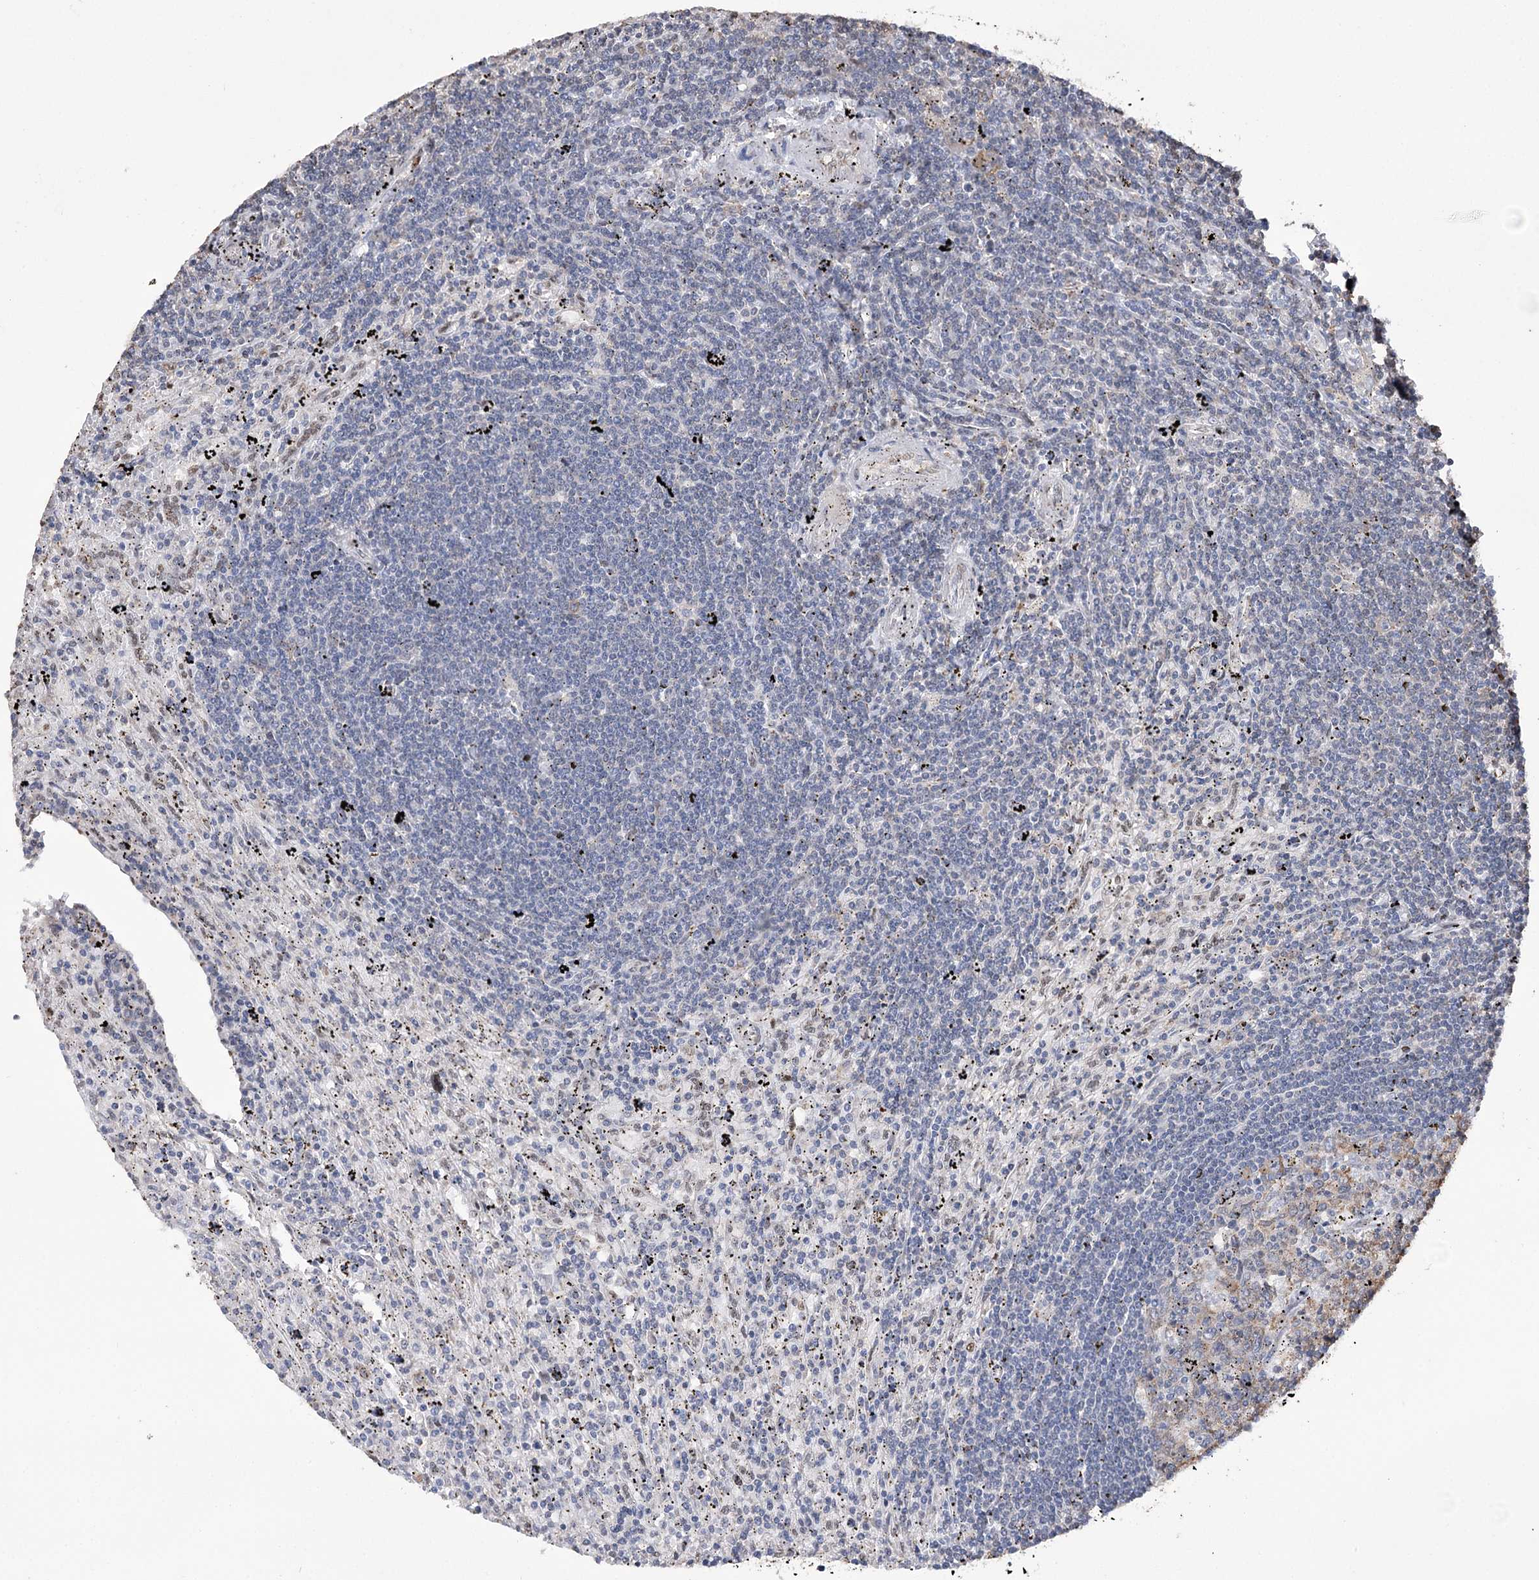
{"staining": {"intensity": "negative", "quantity": "none", "location": "none"}, "tissue": "lymphoma", "cell_type": "Tumor cells", "image_type": "cancer", "snomed": [{"axis": "morphology", "description": "Malignant lymphoma, non-Hodgkin's type, Low grade"}, {"axis": "topography", "description": "Spleen"}], "caption": "IHC histopathology image of neoplastic tissue: human low-grade malignant lymphoma, non-Hodgkin's type stained with DAB demonstrates no significant protein expression in tumor cells.", "gene": "NFU1", "patient": {"sex": "male", "age": 76}}